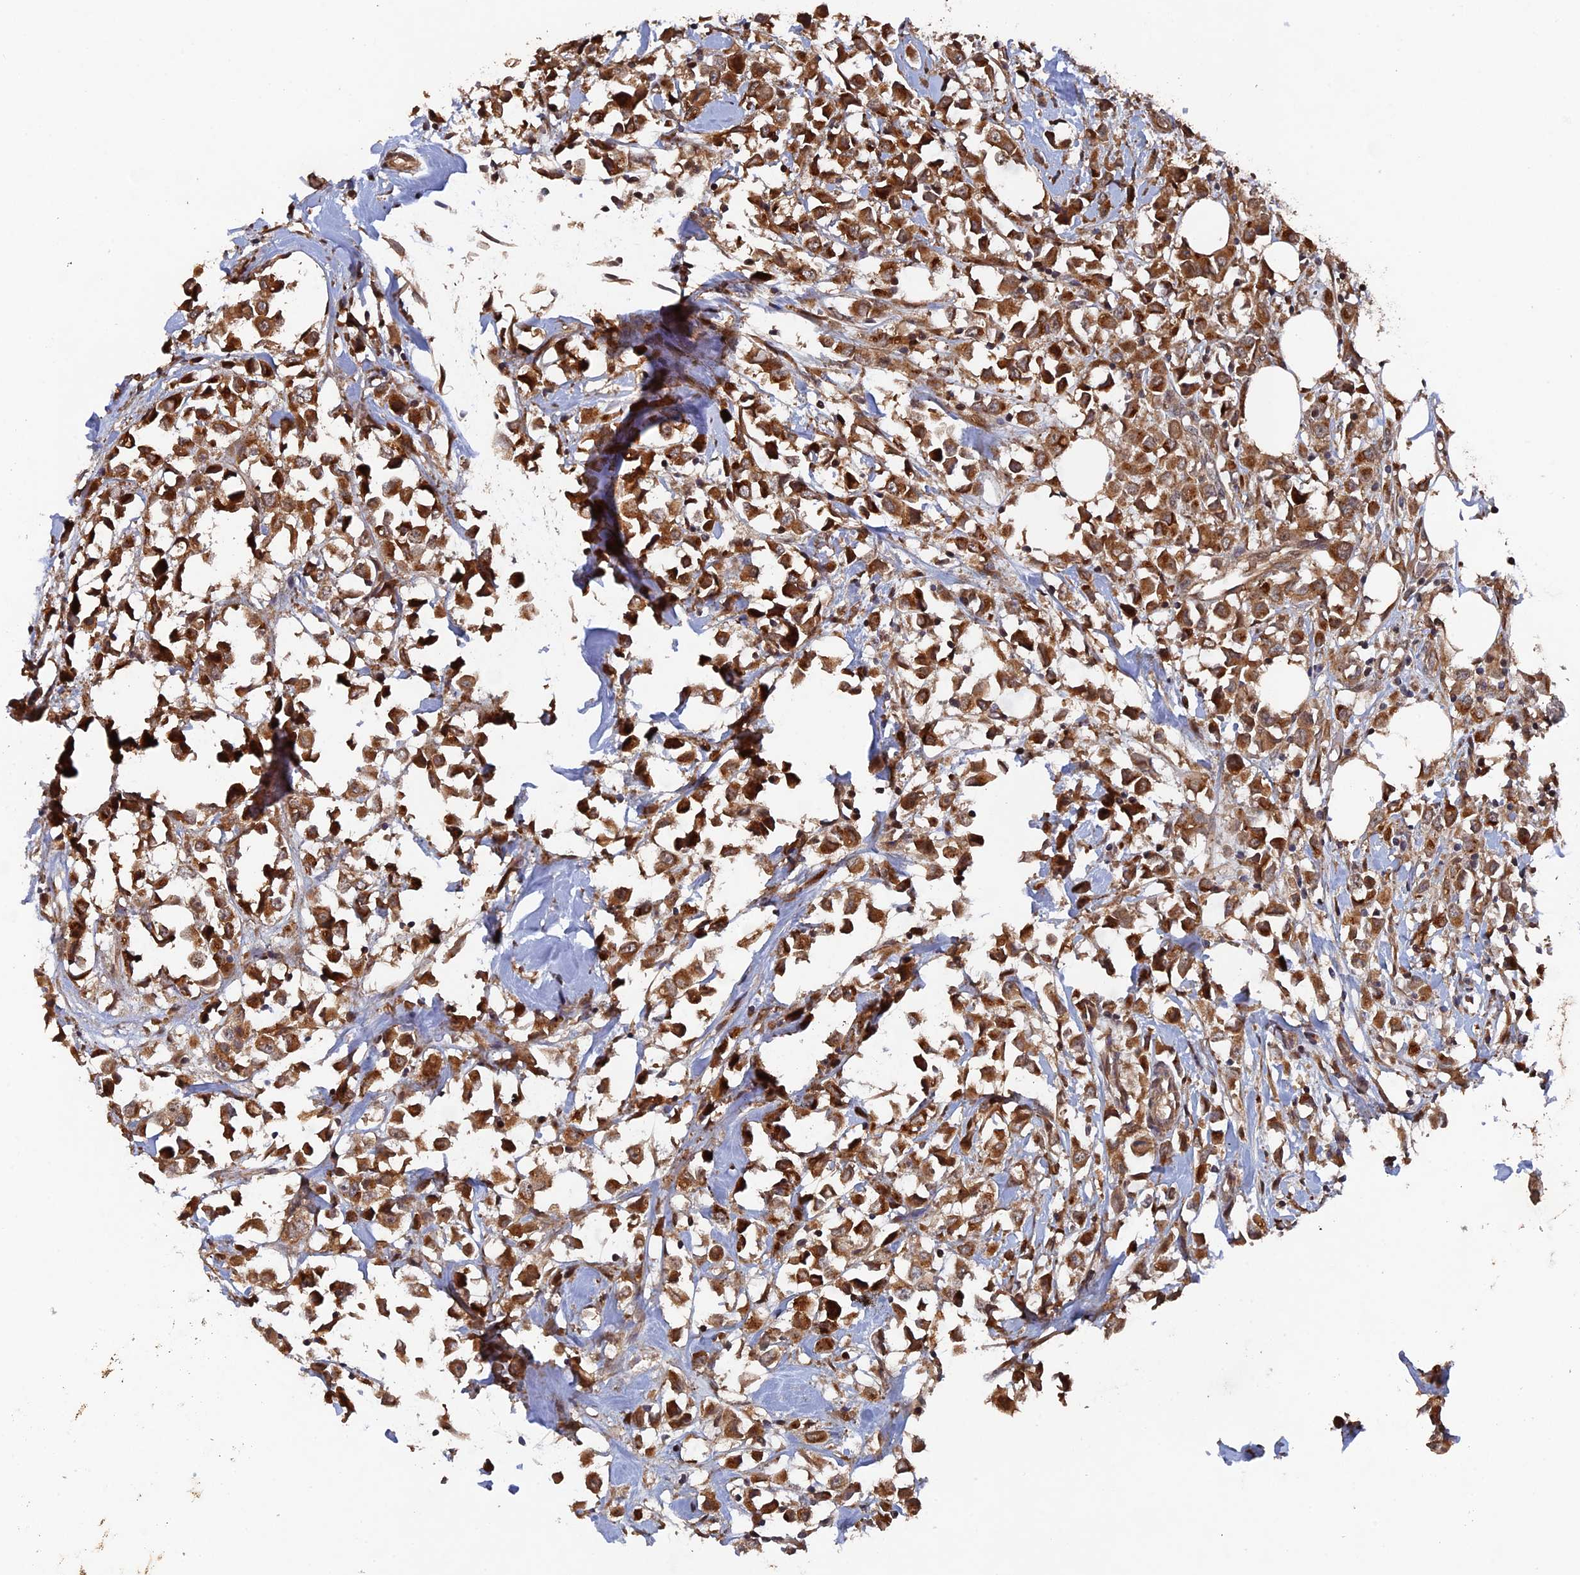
{"staining": {"intensity": "moderate", "quantity": ">75%", "location": "cytoplasmic/membranous"}, "tissue": "breast cancer", "cell_type": "Tumor cells", "image_type": "cancer", "snomed": [{"axis": "morphology", "description": "Duct carcinoma"}, {"axis": "topography", "description": "Breast"}], "caption": "This photomicrograph shows immunohistochemistry (IHC) staining of human breast cancer (intraductal carcinoma), with medium moderate cytoplasmic/membranous staining in approximately >75% of tumor cells.", "gene": "VPS37C", "patient": {"sex": "female", "age": 61}}